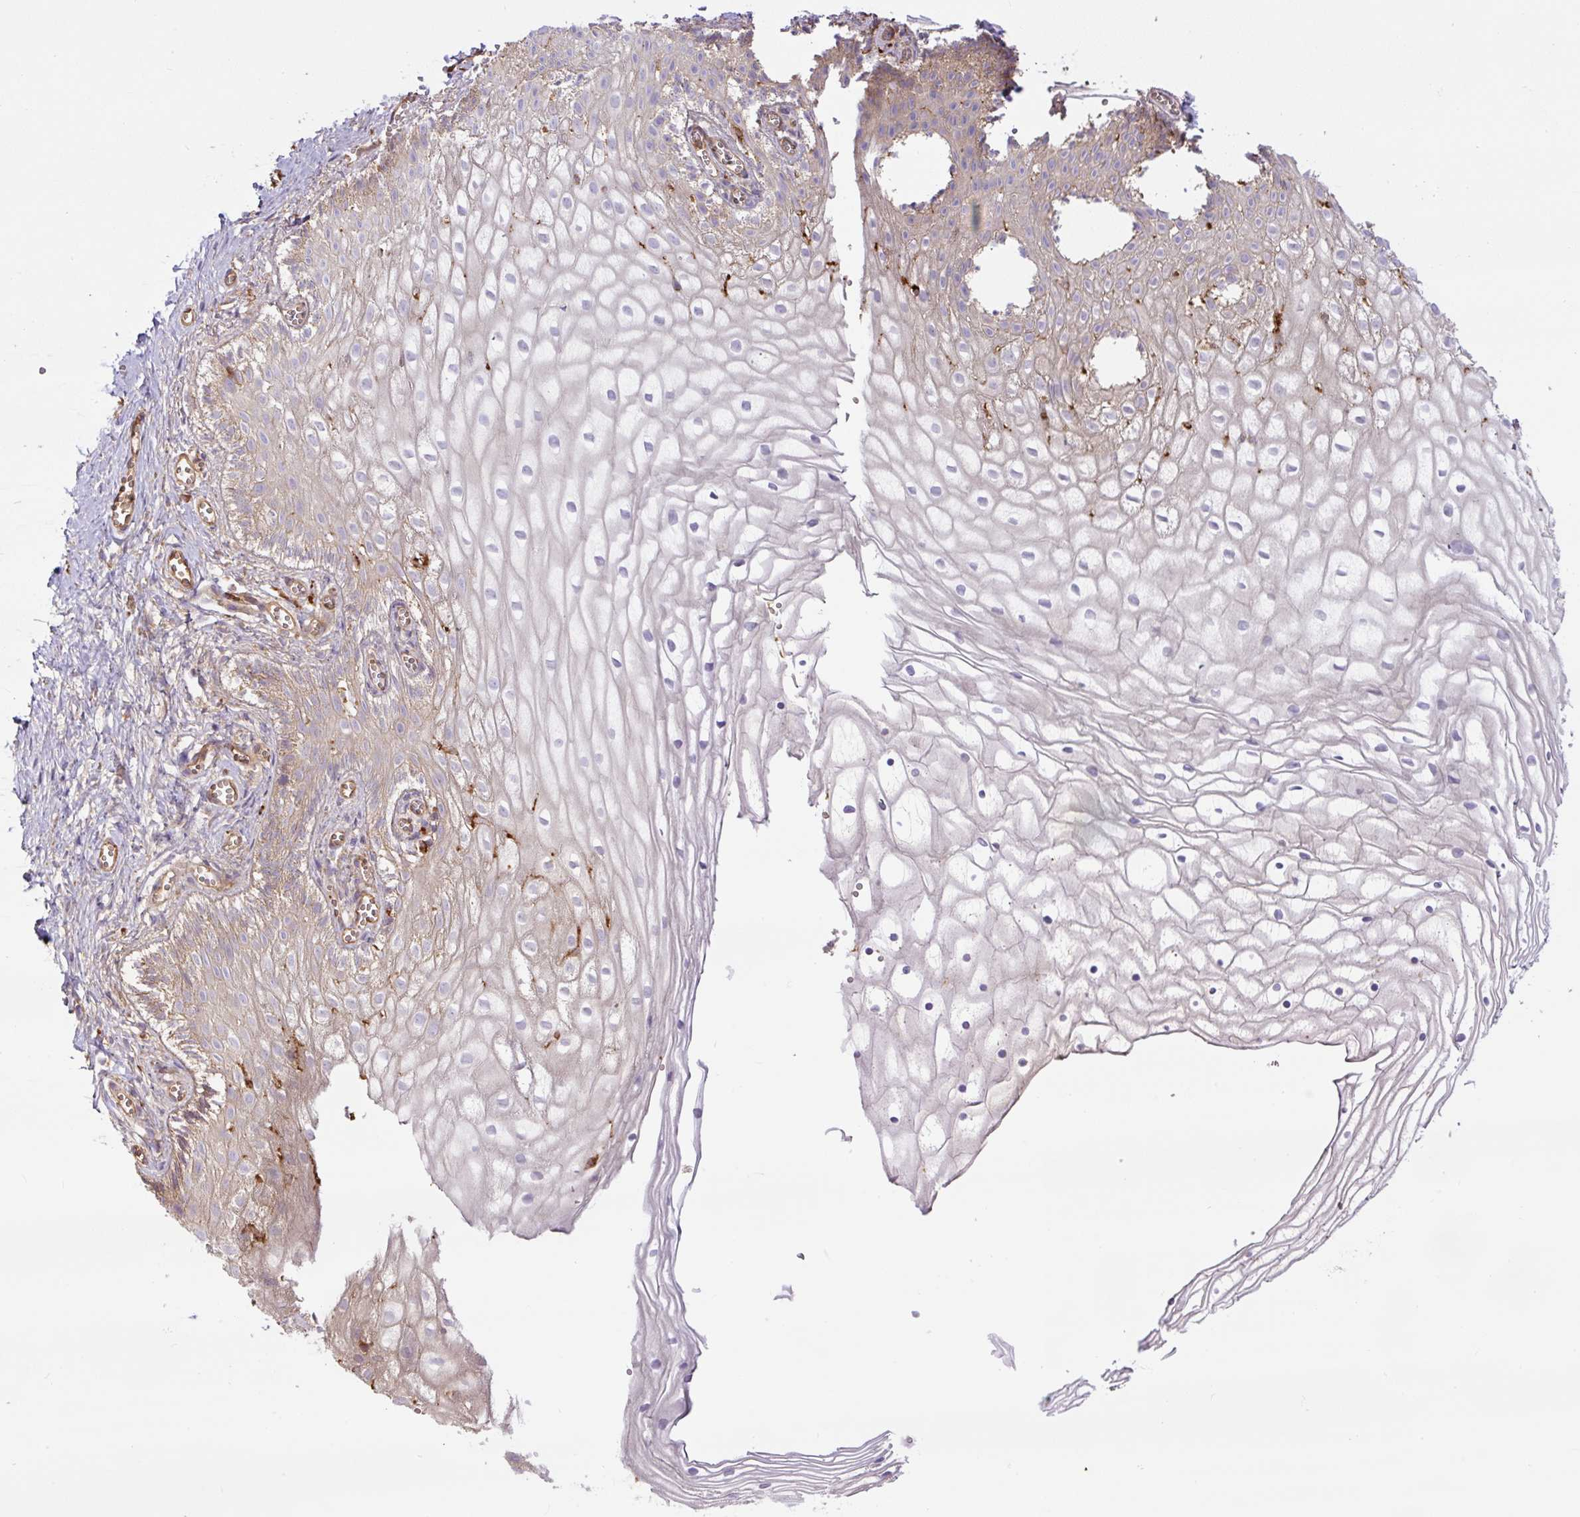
{"staining": {"intensity": "moderate", "quantity": "25%-75%", "location": "cytoplasmic/membranous"}, "tissue": "vagina", "cell_type": "Squamous epithelial cells", "image_type": "normal", "snomed": [{"axis": "morphology", "description": "Normal tissue, NOS"}, {"axis": "topography", "description": "Vagina"}], "caption": "Brown immunohistochemical staining in benign human vagina demonstrates moderate cytoplasmic/membranous expression in approximately 25%-75% of squamous epithelial cells.", "gene": "B3GALT5", "patient": {"sex": "female", "age": 56}}